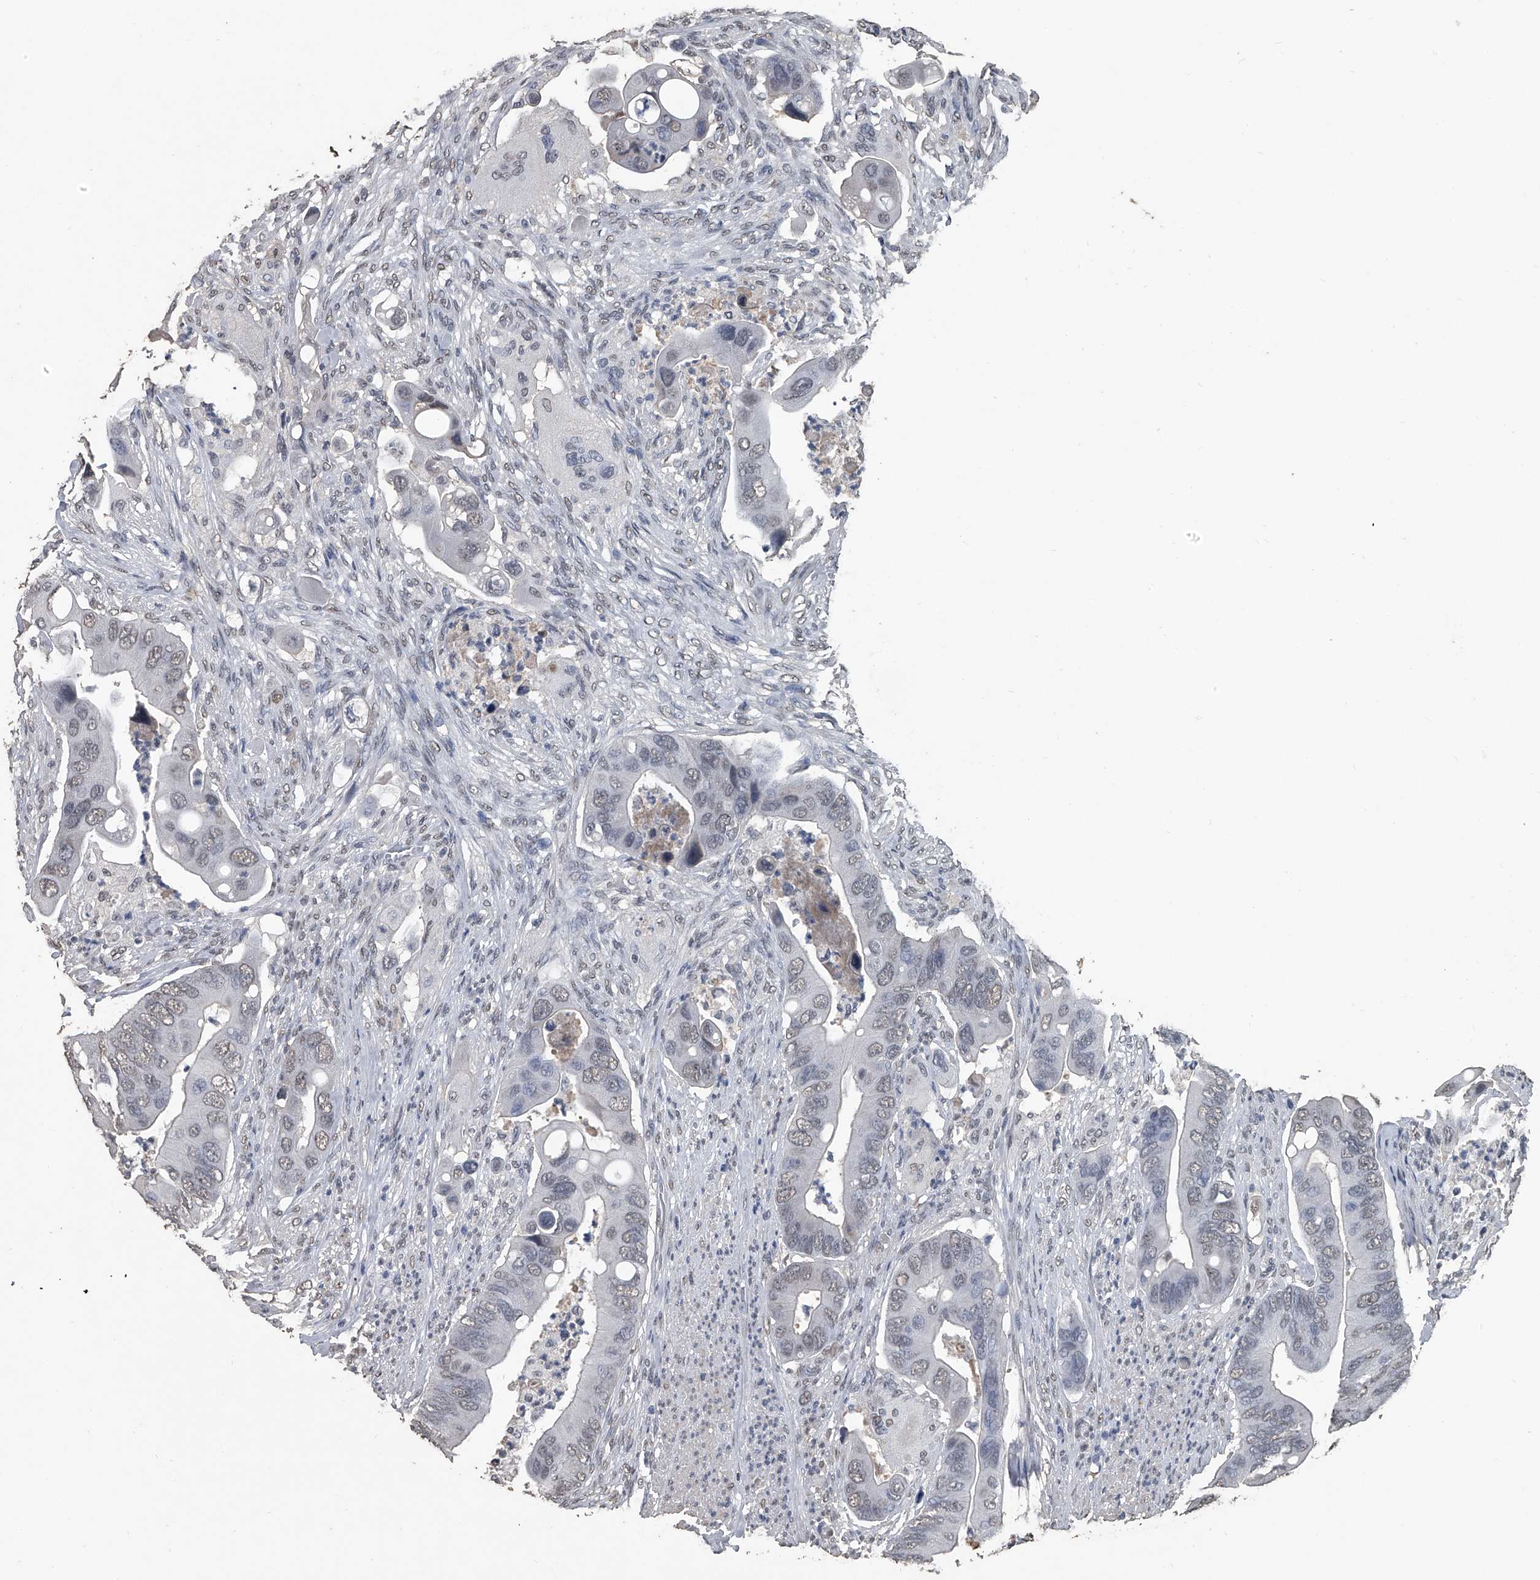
{"staining": {"intensity": "weak", "quantity": "25%-75%", "location": "nuclear"}, "tissue": "colorectal cancer", "cell_type": "Tumor cells", "image_type": "cancer", "snomed": [{"axis": "morphology", "description": "Adenocarcinoma, NOS"}, {"axis": "topography", "description": "Rectum"}], "caption": "Immunohistochemistry staining of colorectal cancer, which reveals low levels of weak nuclear positivity in about 25%-75% of tumor cells indicating weak nuclear protein expression. The staining was performed using DAB (brown) for protein detection and nuclei were counterstained in hematoxylin (blue).", "gene": "MATR3", "patient": {"sex": "female", "age": 57}}